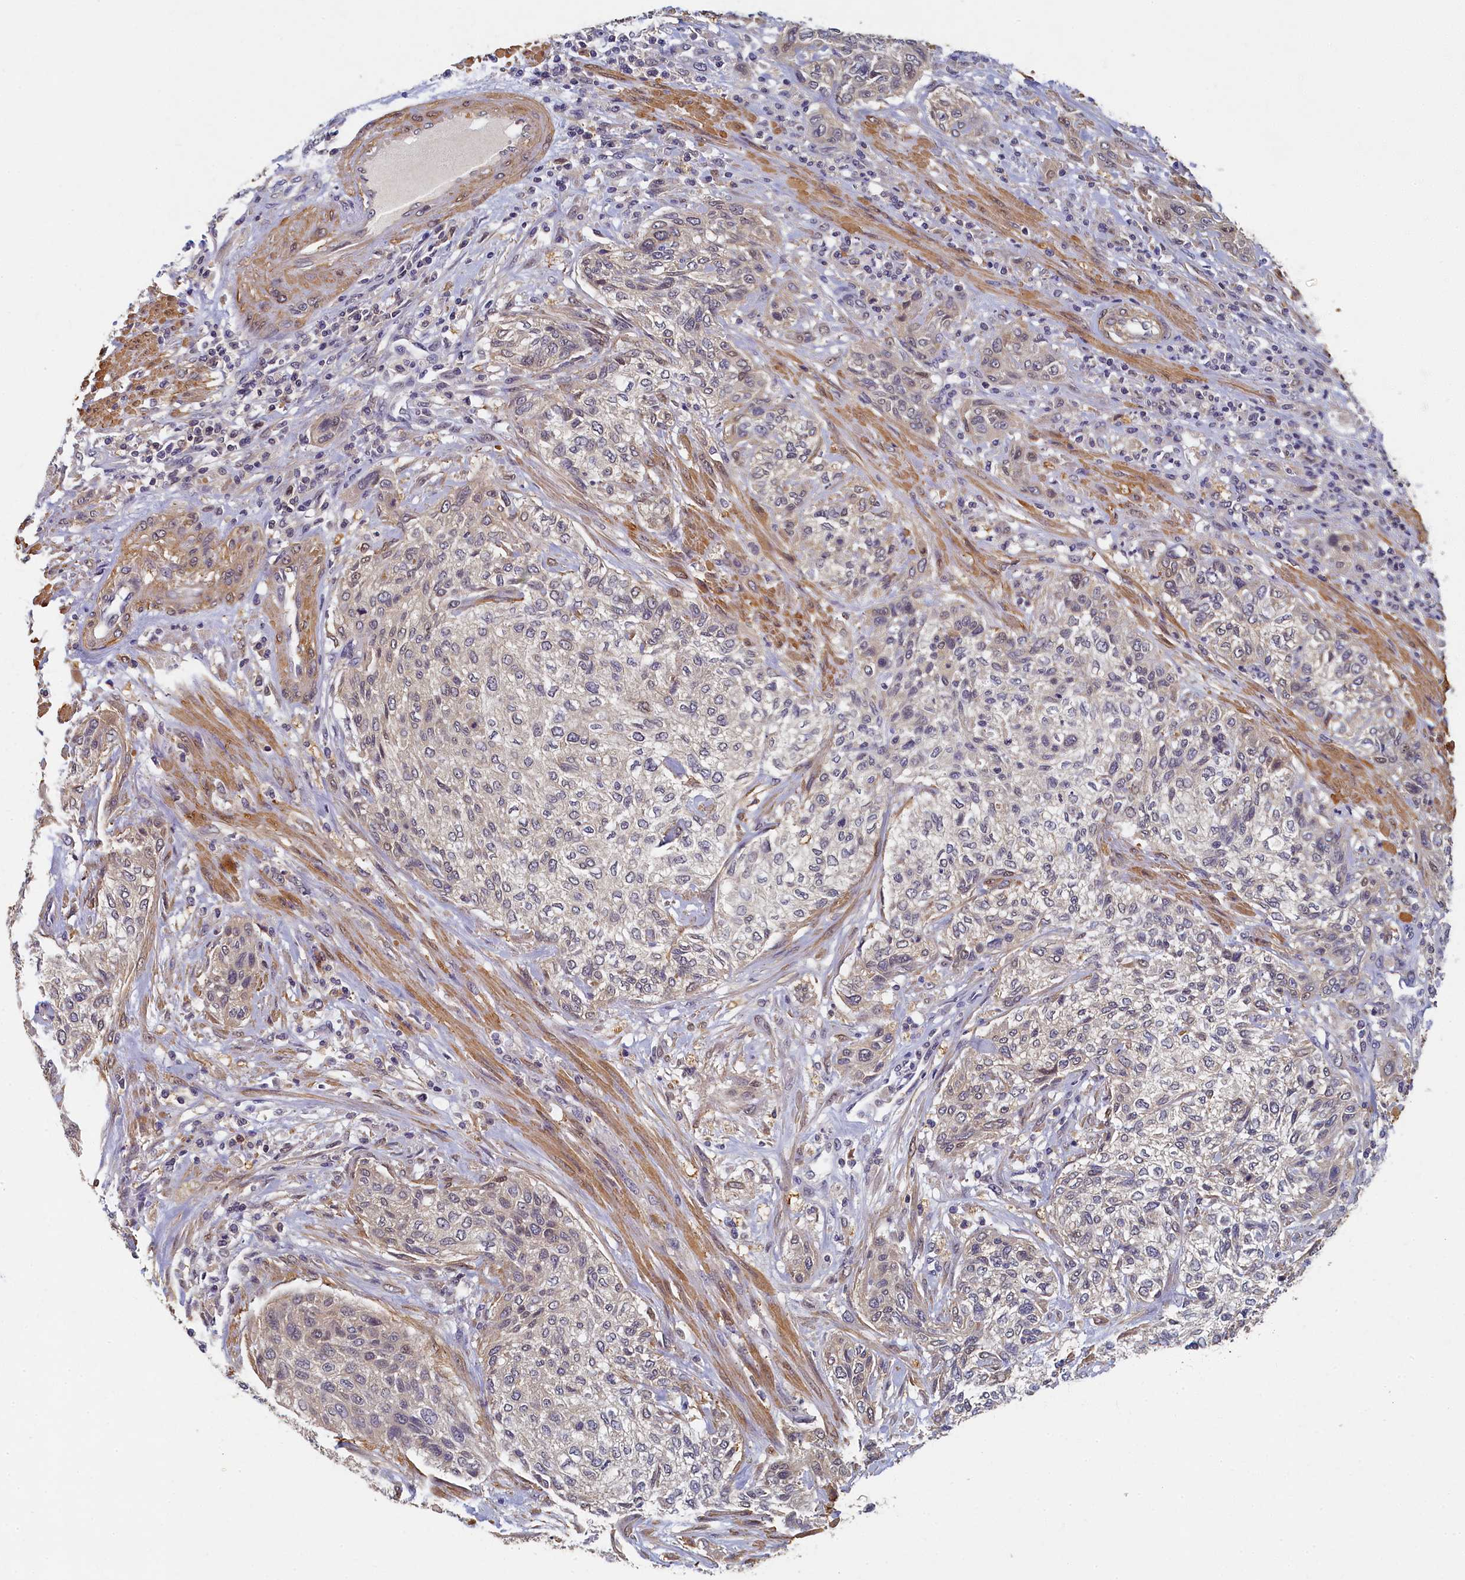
{"staining": {"intensity": "negative", "quantity": "none", "location": "none"}, "tissue": "urothelial cancer", "cell_type": "Tumor cells", "image_type": "cancer", "snomed": [{"axis": "morphology", "description": "Normal tissue, NOS"}, {"axis": "morphology", "description": "Urothelial carcinoma, NOS"}, {"axis": "topography", "description": "Urinary bladder"}, {"axis": "topography", "description": "Peripheral nerve tissue"}], "caption": "Tumor cells show no significant protein positivity in transitional cell carcinoma.", "gene": "TBCB", "patient": {"sex": "male", "age": 35}}